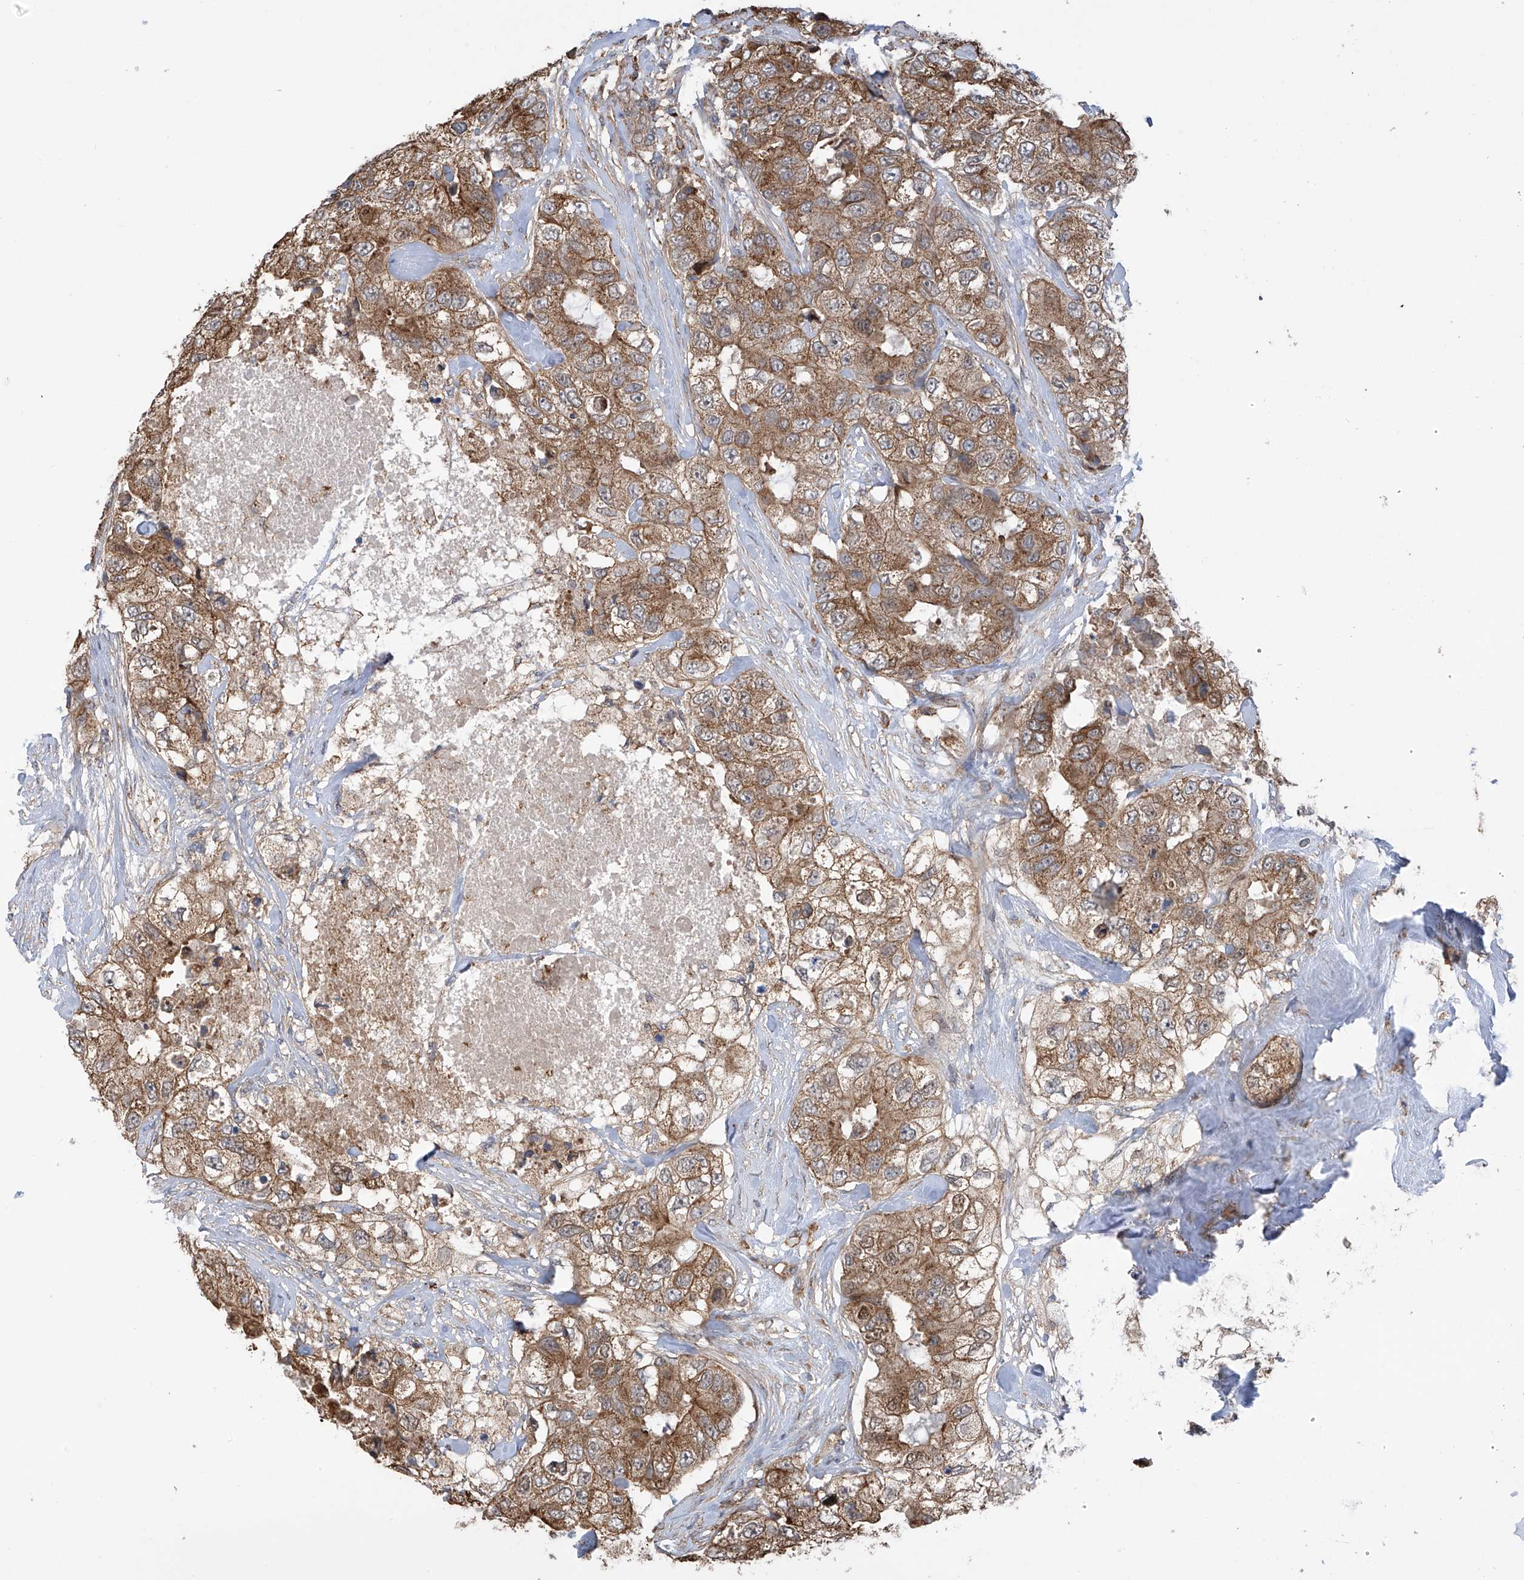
{"staining": {"intensity": "moderate", "quantity": ">75%", "location": "cytoplasmic/membranous"}, "tissue": "breast cancer", "cell_type": "Tumor cells", "image_type": "cancer", "snomed": [{"axis": "morphology", "description": "Duct carcinoma"}, {"axis": "topography", "description": "Breast"}], "caption": "Moderate cytoplasmic/membranous protein staining is present in about >75% of tumor cells in infiltrating ductal carcinoma (breast).", "gene": "ZNF189", "patient": {"sex": "female", "age": 62}}